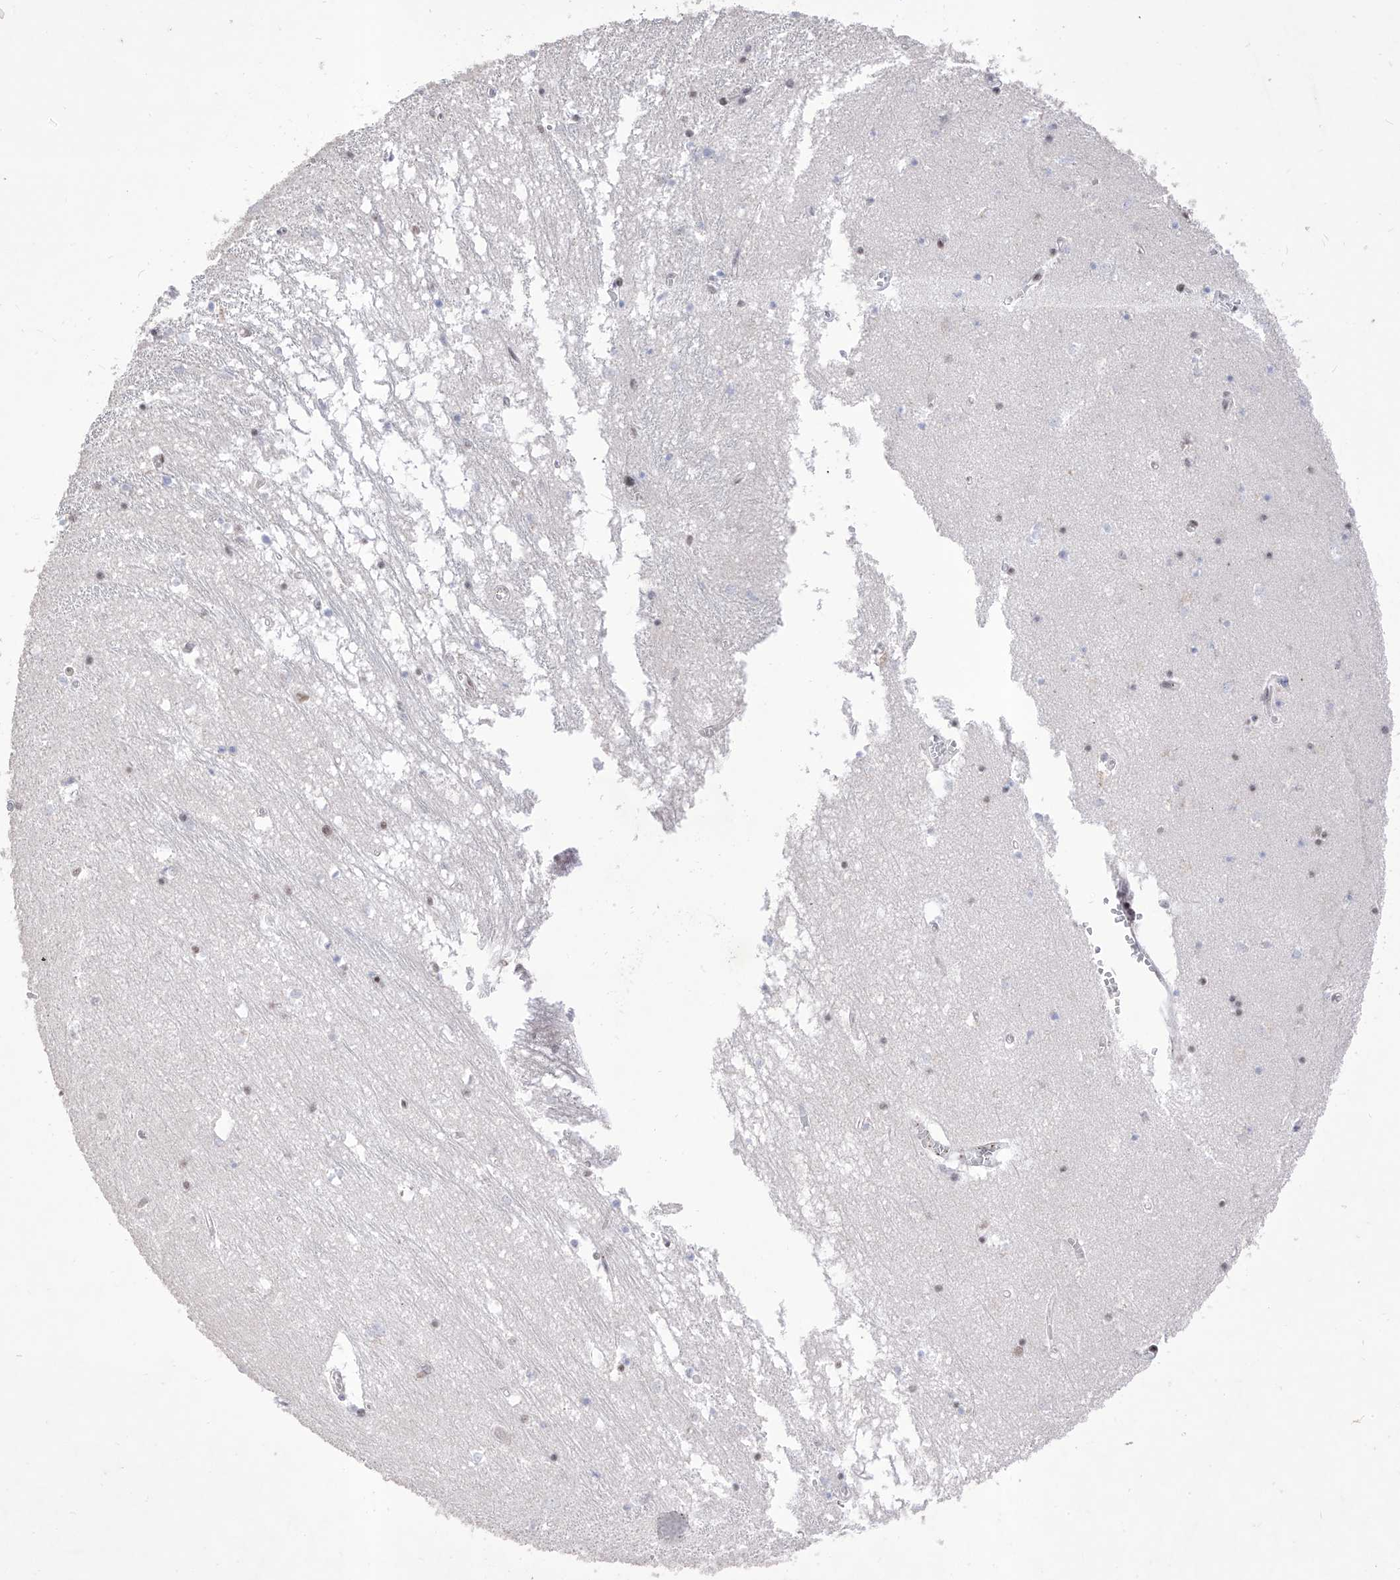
{"staining": {"intensity": "moderate", "quantity": "<25%", "location": "nuclear"}, "tissue": "hippocampus", "cell_type": "Glial cells", "image_type": "normal", "snomed": [{"axis": "morphology", "description": "Normal tissue, NOS"}, {"axis": "topography", "description": "Hippocampus"}], "caption": "IHC staining of normal hippocampus, which shows low levels of moderate nuclear expression in about <25% of glial cells indicating moderate nuclear protein expression. The staining was performed using DAB (3,3'-diaminobenzidine) (brown) for protein detection and nuclei were counterstained in hematoxylin (blue).", "gene": "ATN1", "patient": {"sex": "male", "age": 70}}